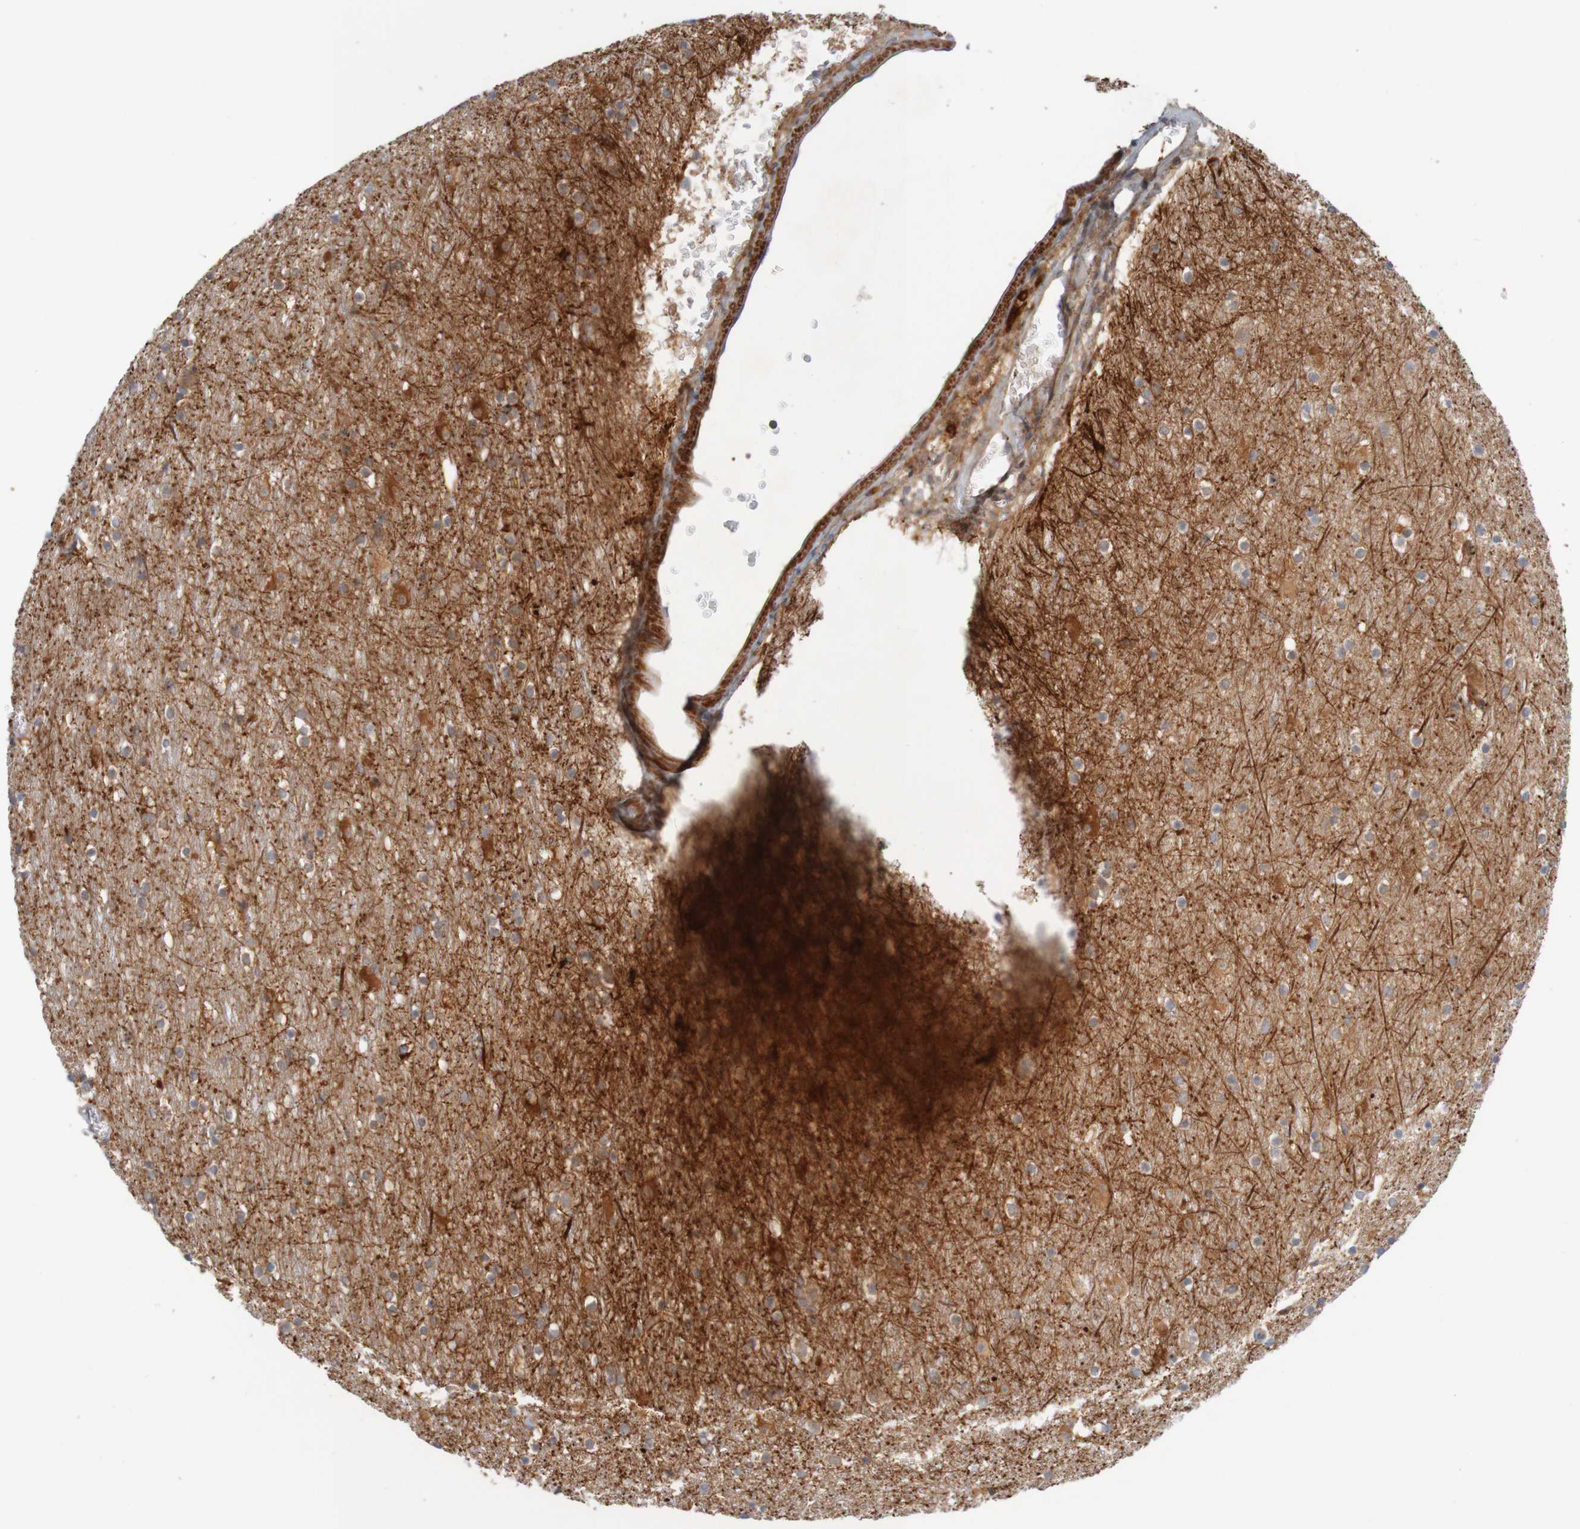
{"staining": {"intensity": "negative", "quantity": "none", "location": "none"}, "tissue": "cerebral cortex", "cell_type": "Endothelial cells", "image_type": "normal", "snomed": [{"axis": "morphology", "description": "Normal tissue, NOS"}, {"axis": "topography", "description": "Cerebral cortex"}], "caption": "An immunohistochemistry micrograph of unremarkable cerebral cortex is shown. There is no staining in endothelial cells of cerebral cortex. Brightfield microscopy of immunohistochemistry stained with DAB (3,3'-diaminobenzidine) (brown) and hematoxylin (blue), captured at high magnification.", "gene": "KRT23", "patient": {"sex": "male", "age": 45}}